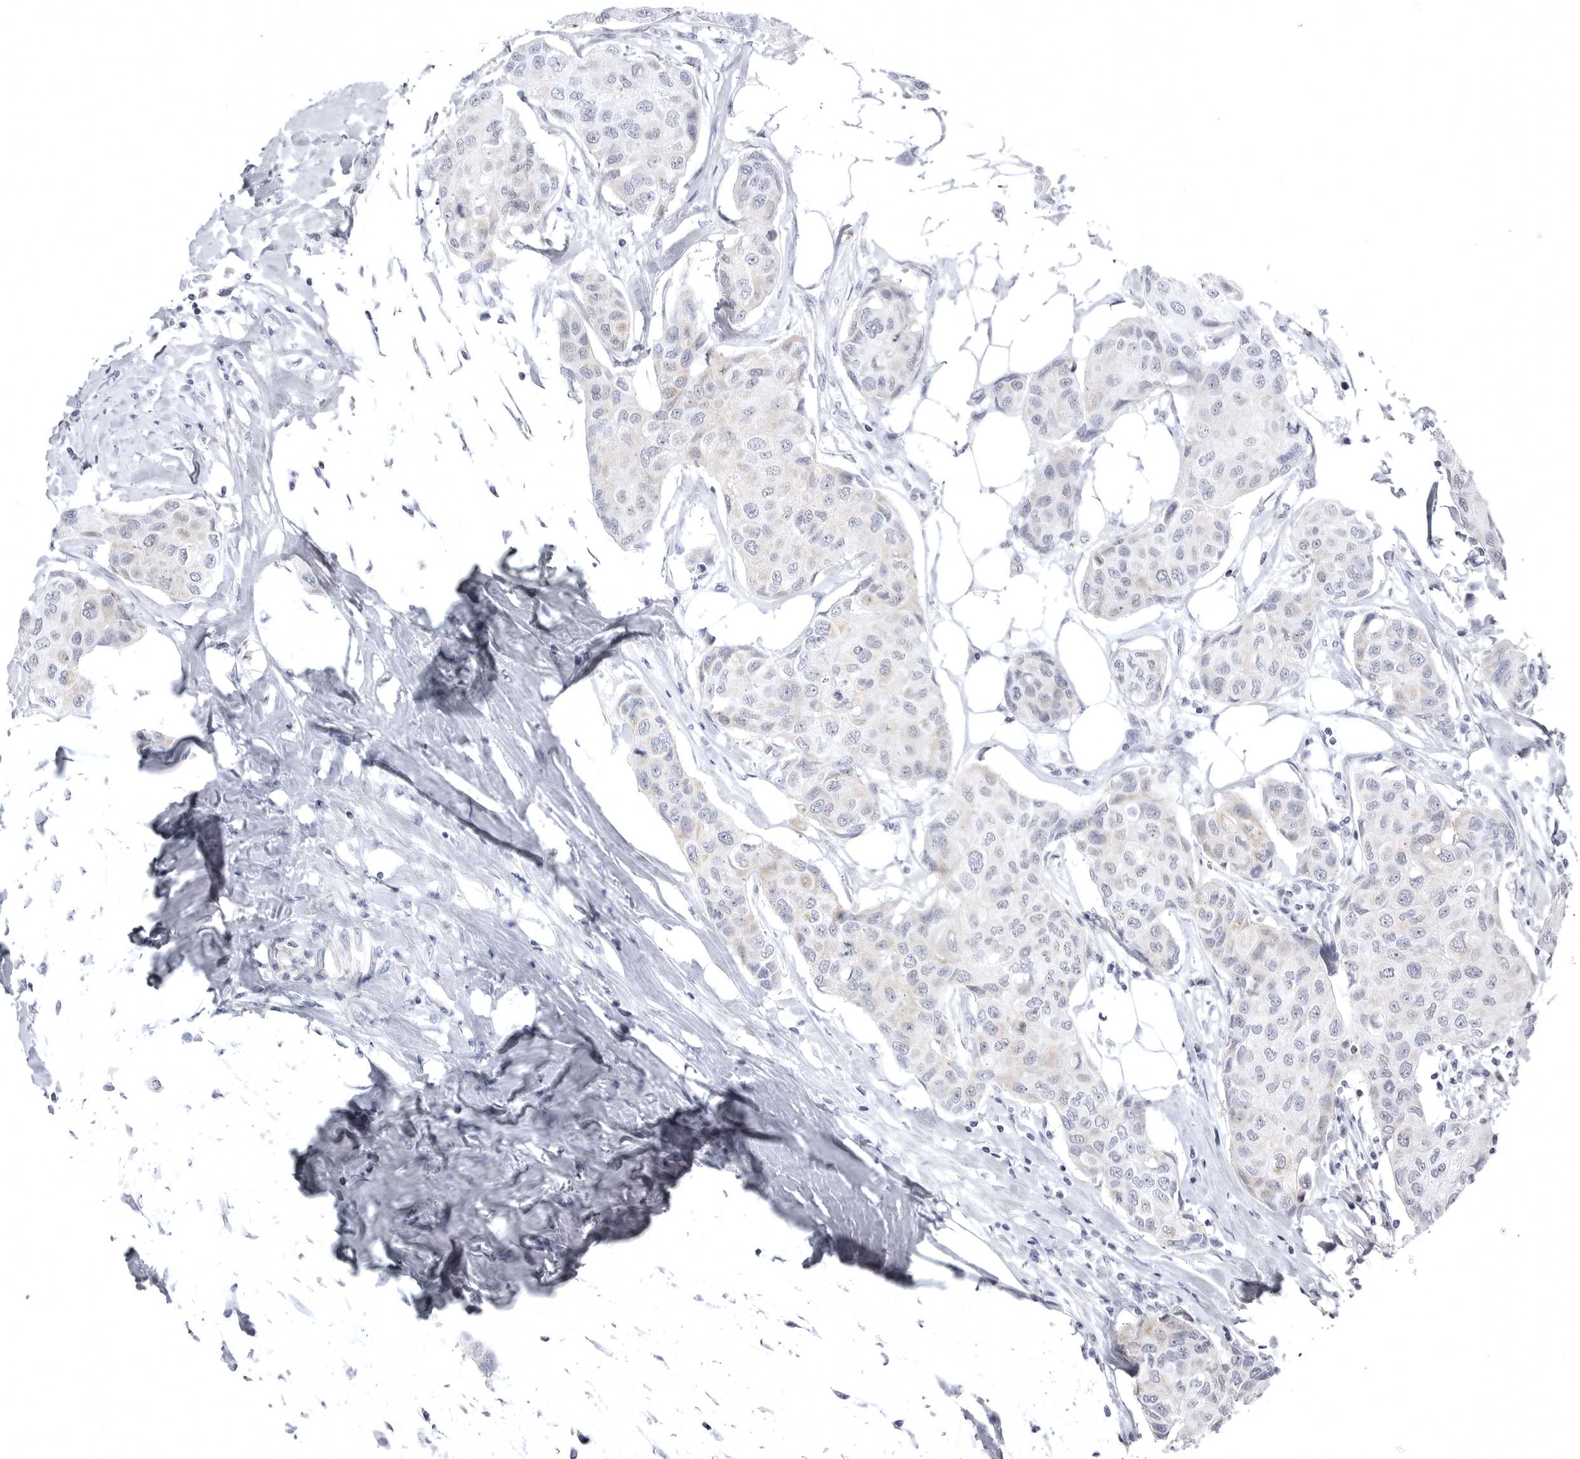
{"staining": {"intensity": "negative", "quantity": "none", "location": "none"}, "tissue": "breast cancer", "cell_type": "Tumor cells", "image_type": "cancer", "snomed": [{"axis": "morphology", "description": "Duct carcinoma"}, {"axis": "topography", "description": "Breast"}], "caption": "Immunohistochemical staining of human breast infiltrating ductal carcinoma exhibits no significant positivity in tumor cells.", "gene": "TUFM", "patient": {"sex": "female", "age": 80}}